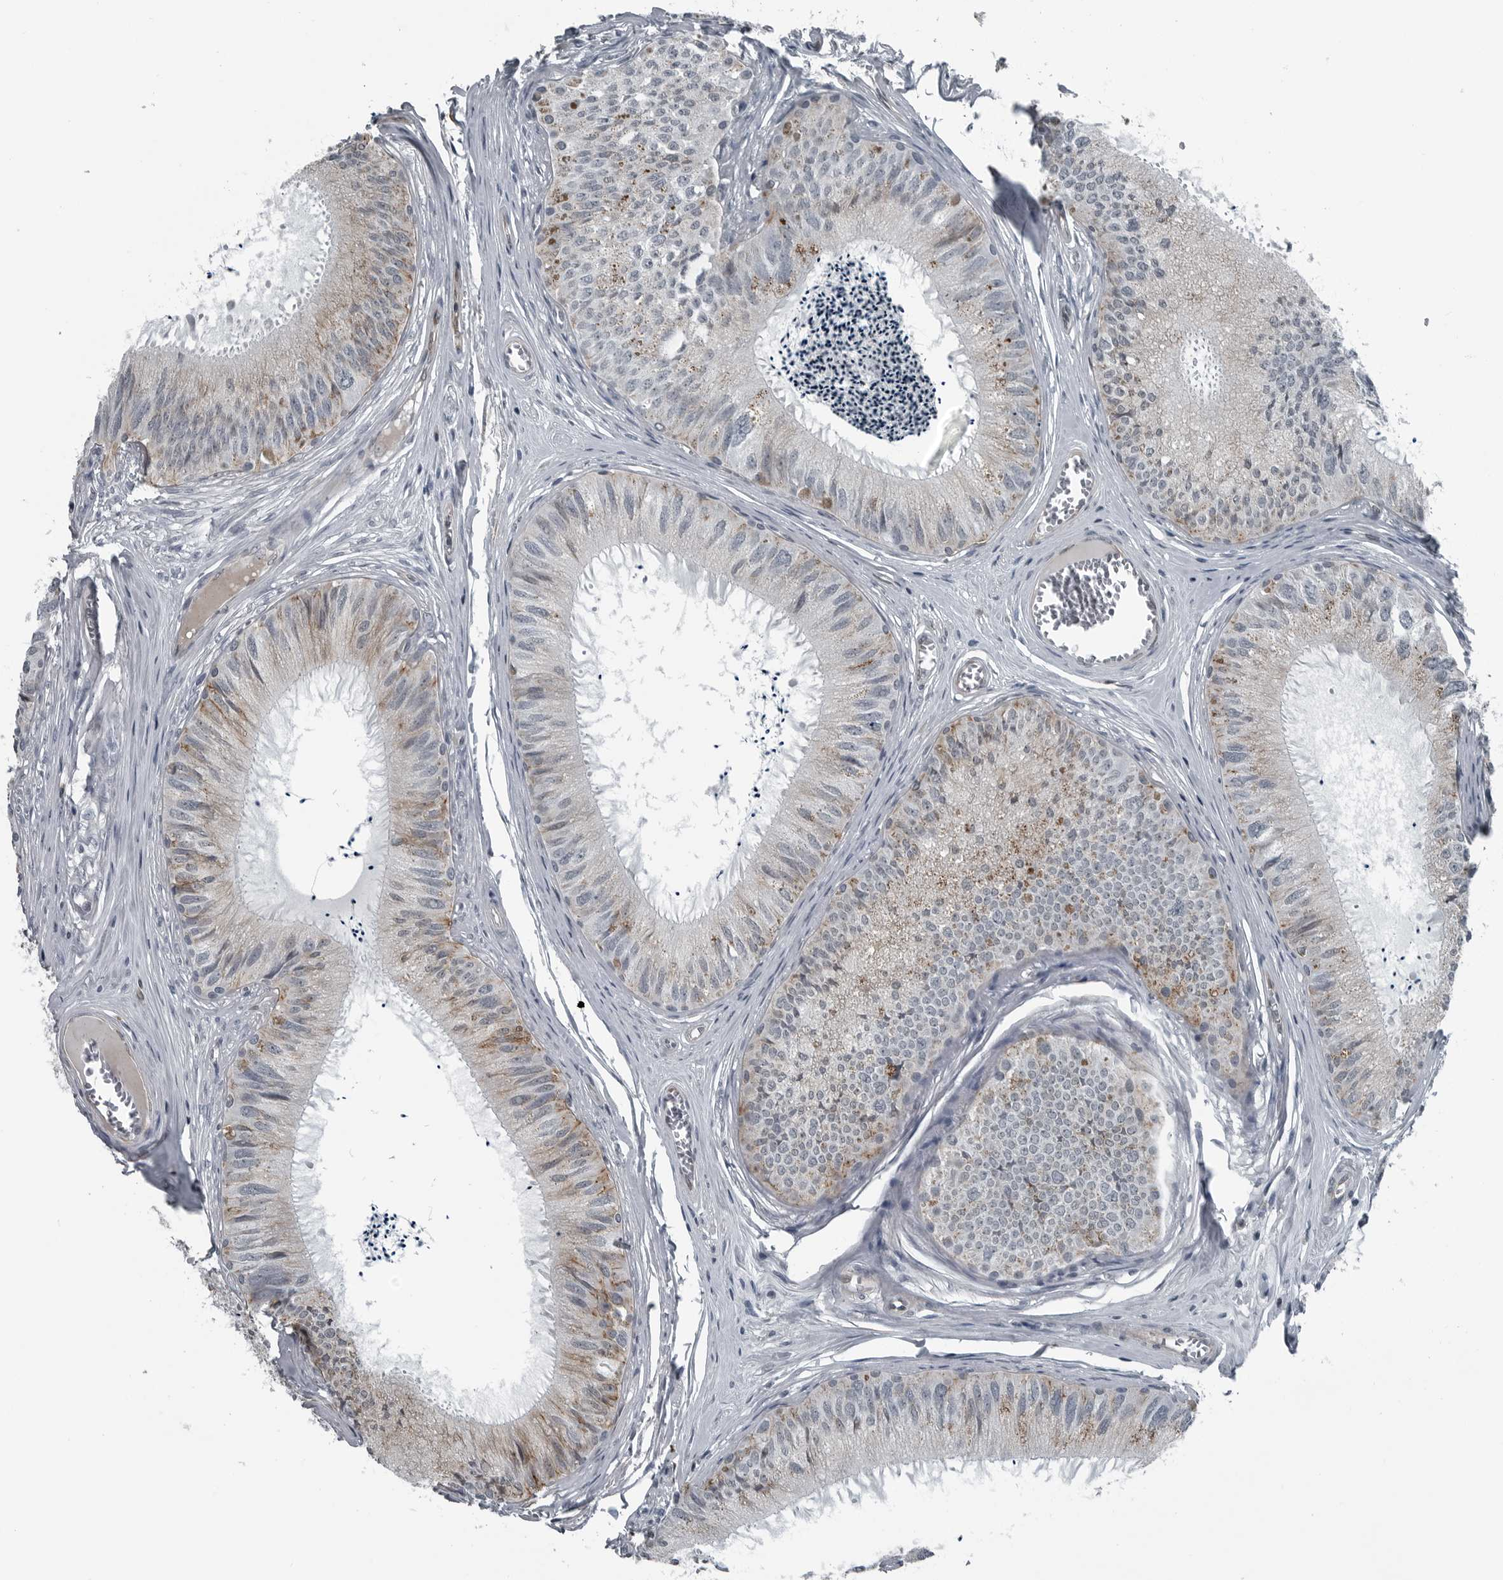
{"staining": {"intensity": "strong", "quantity": "25%-75%", "location": "cytoplasmic/membranous"}, "tissue": "epididymis", "cell_type": "Glandular cells", "image_type": "normal", "snomed": [{"axis": "morphology", "description": "Normal tissue, NOS"}, {"axis": "topography", "description": "Epididymis"}], "caption": "Immunohistochemical staining of normal epididymis shows 25%-75% levels of strong cytoplasmic/membranous protein positivity in approximately 25%-75% of glandular cells.", "gene": "GAK", "patient": {"sex": "male", "age": 79}}